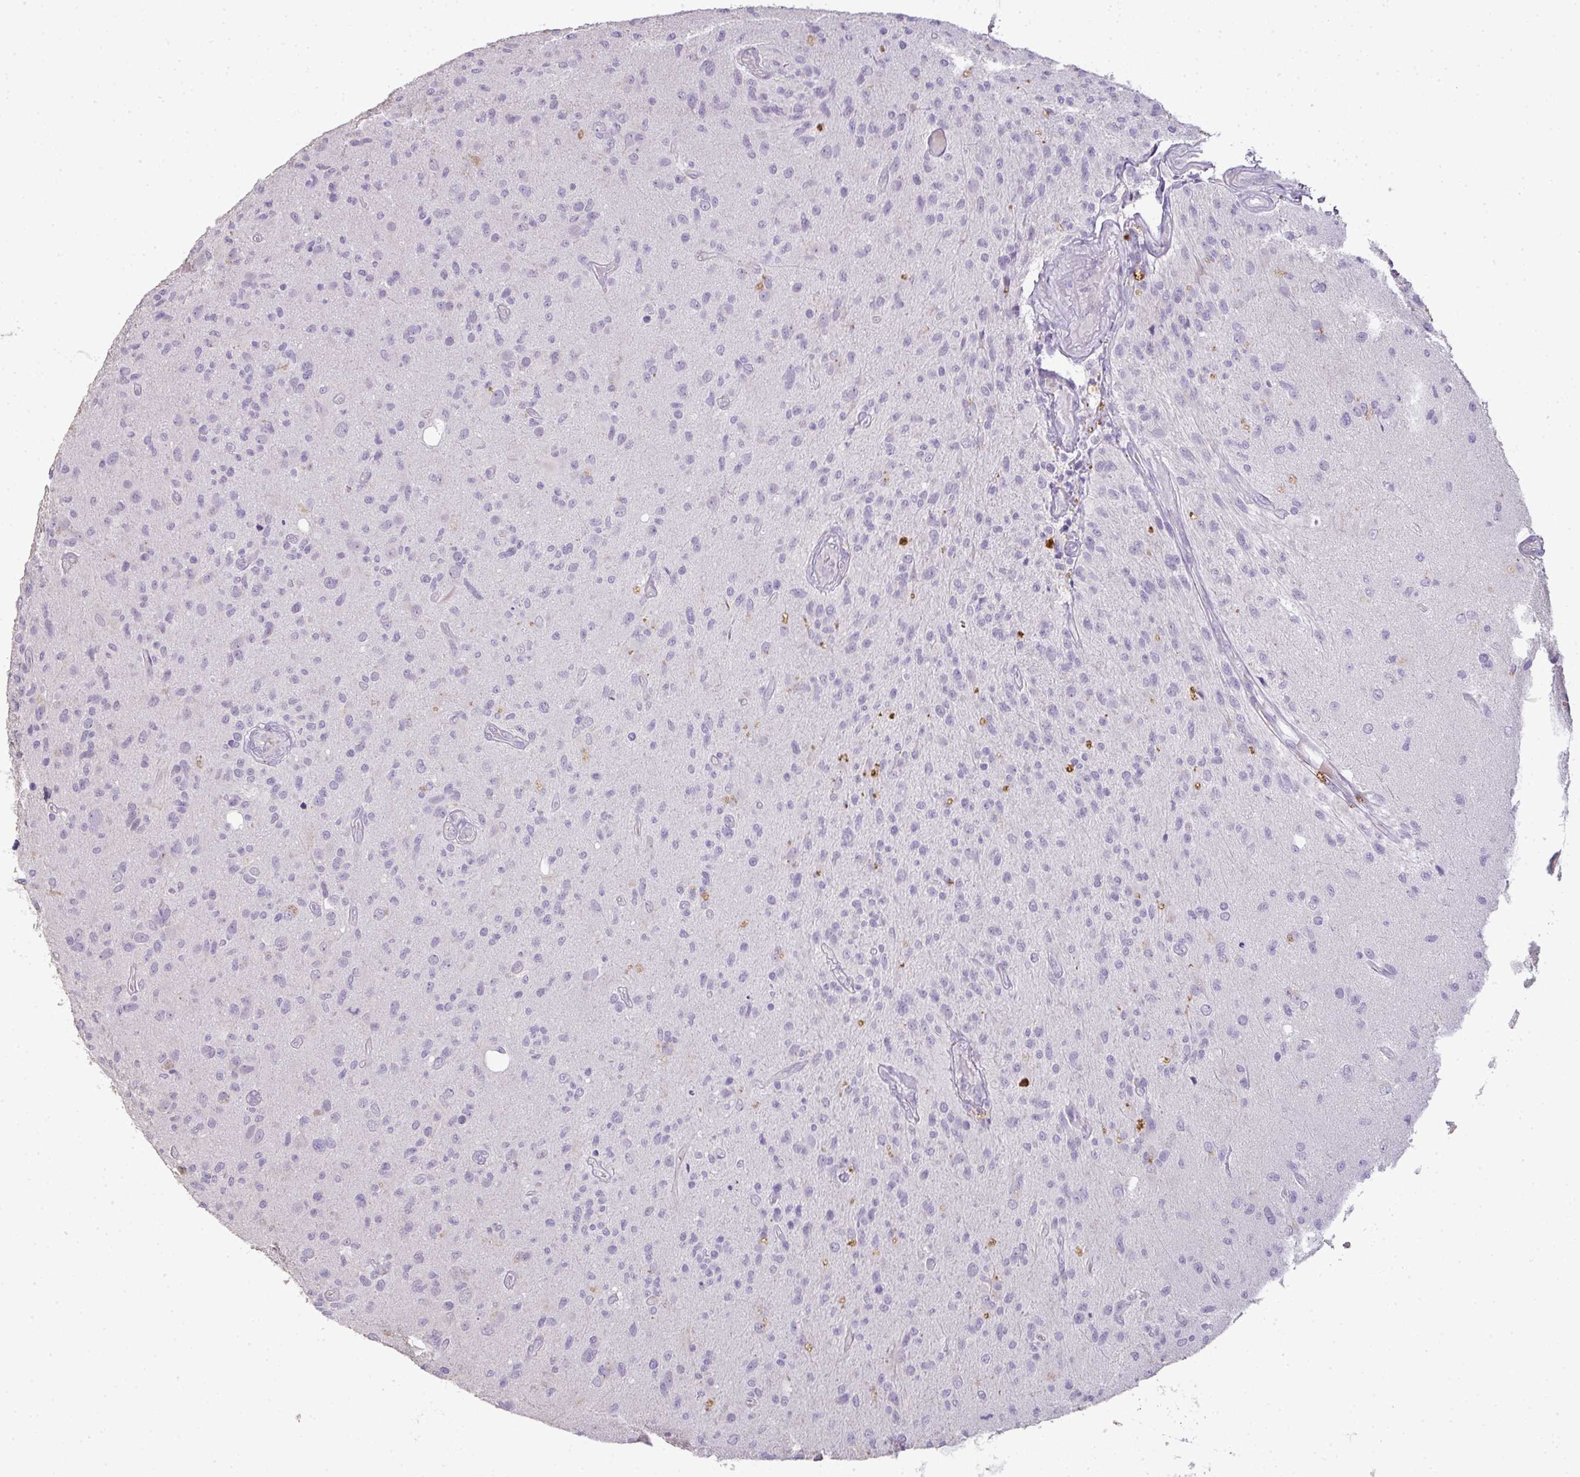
{"staining": {"intensity": "negative", "quantity": "none", "location": "none"}, "tissue": "glioma", "cell_type": "Tumor cells", "image_type": "cancer", "snomed": [{"axis": "morphology", "description": "Glioma, malignant, High grade"}, {"axis": "topography", "description": "Brain"}], "caption": "Immunohistochemical staining of glioma demonstrates no significant positivity in tumor cells.", "gene": "CMPK1", "patient": {"sex": "female", "age": 67}}